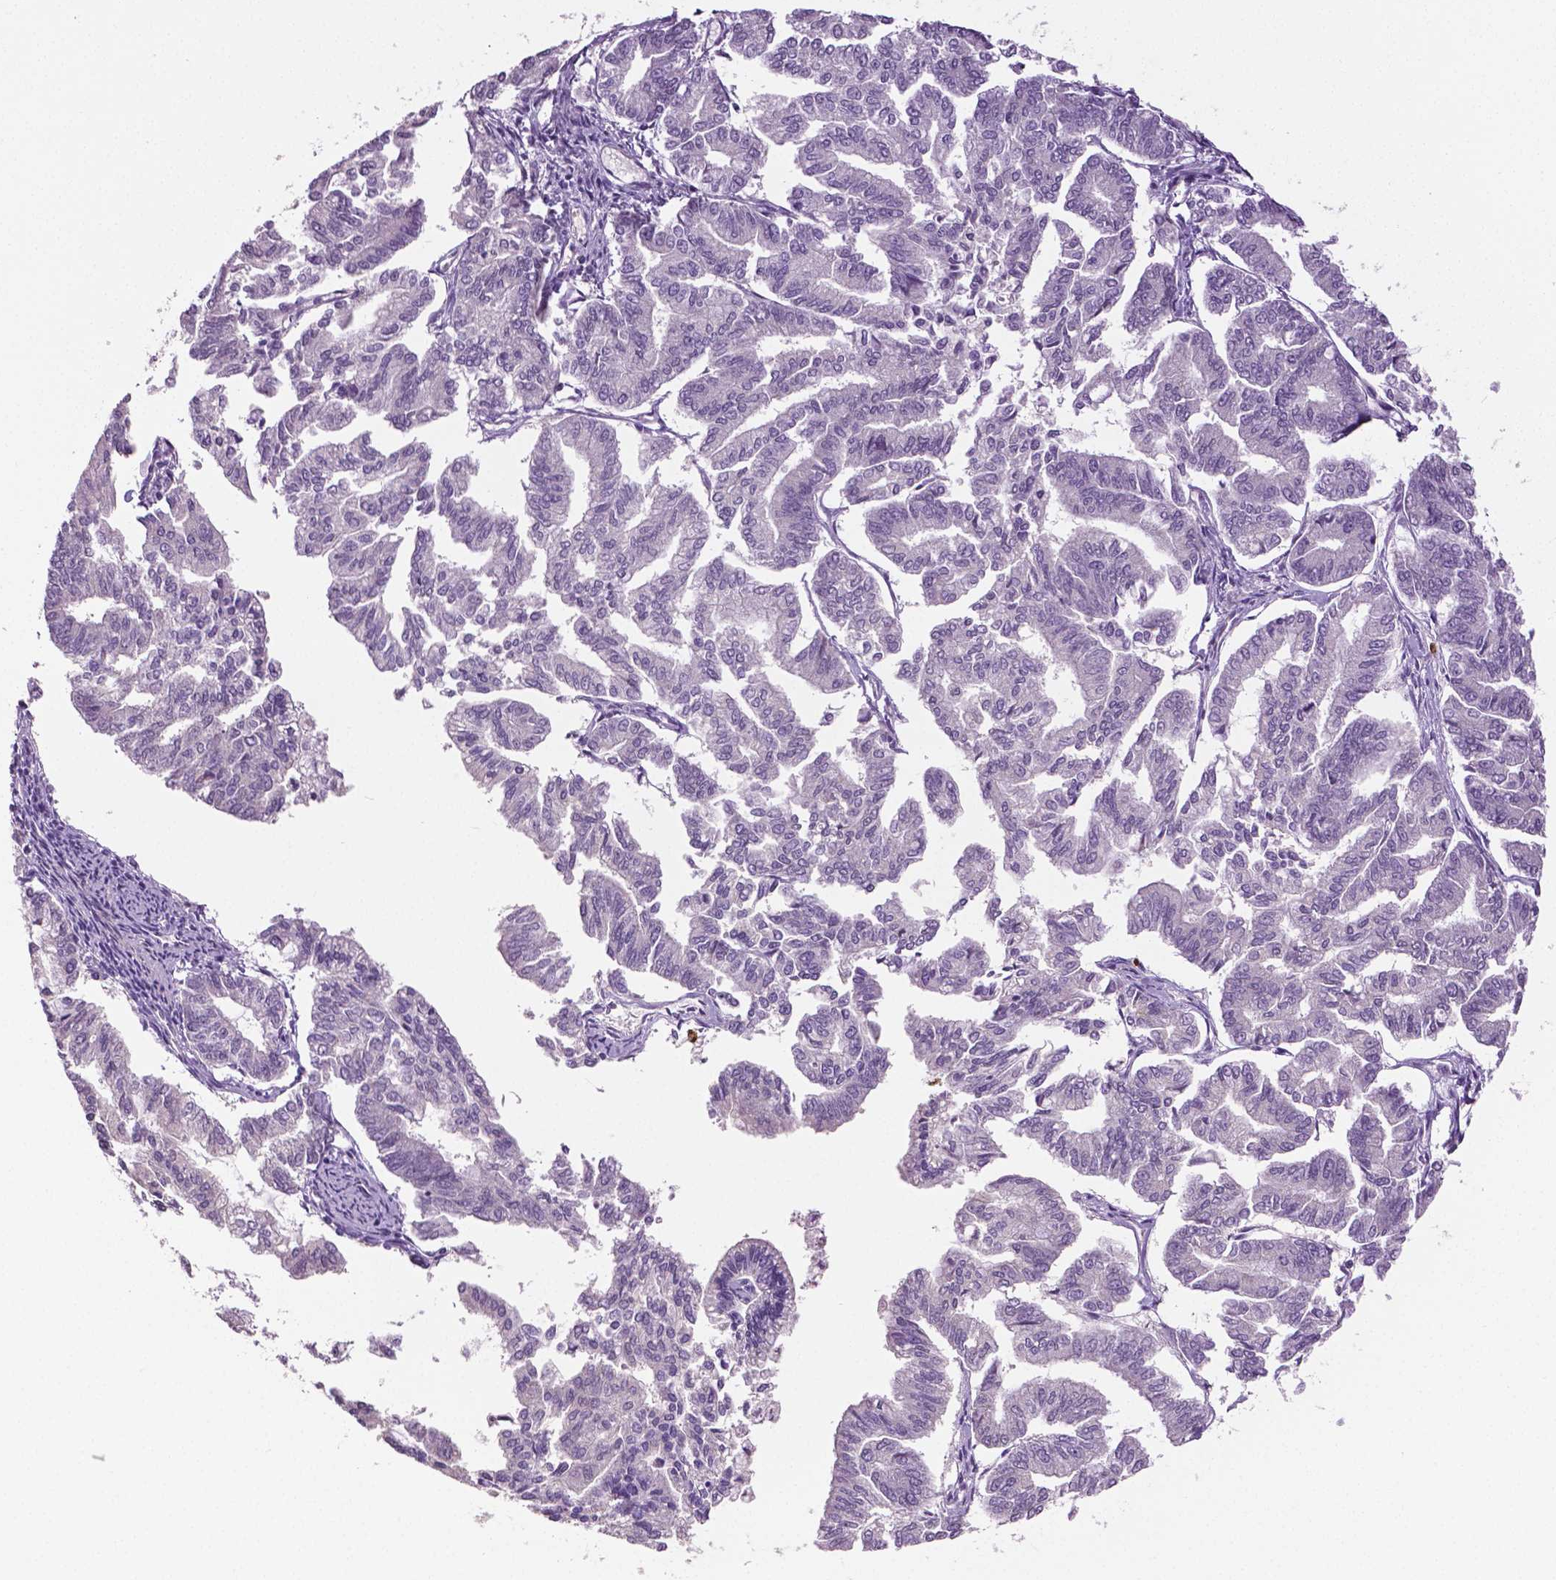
{"staining": {"intensity": "negative", "quantity": "none", "location": "none"}, "tissue": "endometrial cancer", "cell_type": "Tumor cells", "image_type": "cancer", "snomed": [{"axis": "morphology", "description": "Adenocarcinoma, NOS"}, {"axis": "topography", "description": "Endometrium"}], "caption": "A high-resolution histopathology image shows immunohistochemistry staining of endometrial cancer (adenocarcinoma), which displays no significant expression in tumor cells.", "gene": "PTPN5", "patient": {"sex": "female", "age": 79}}